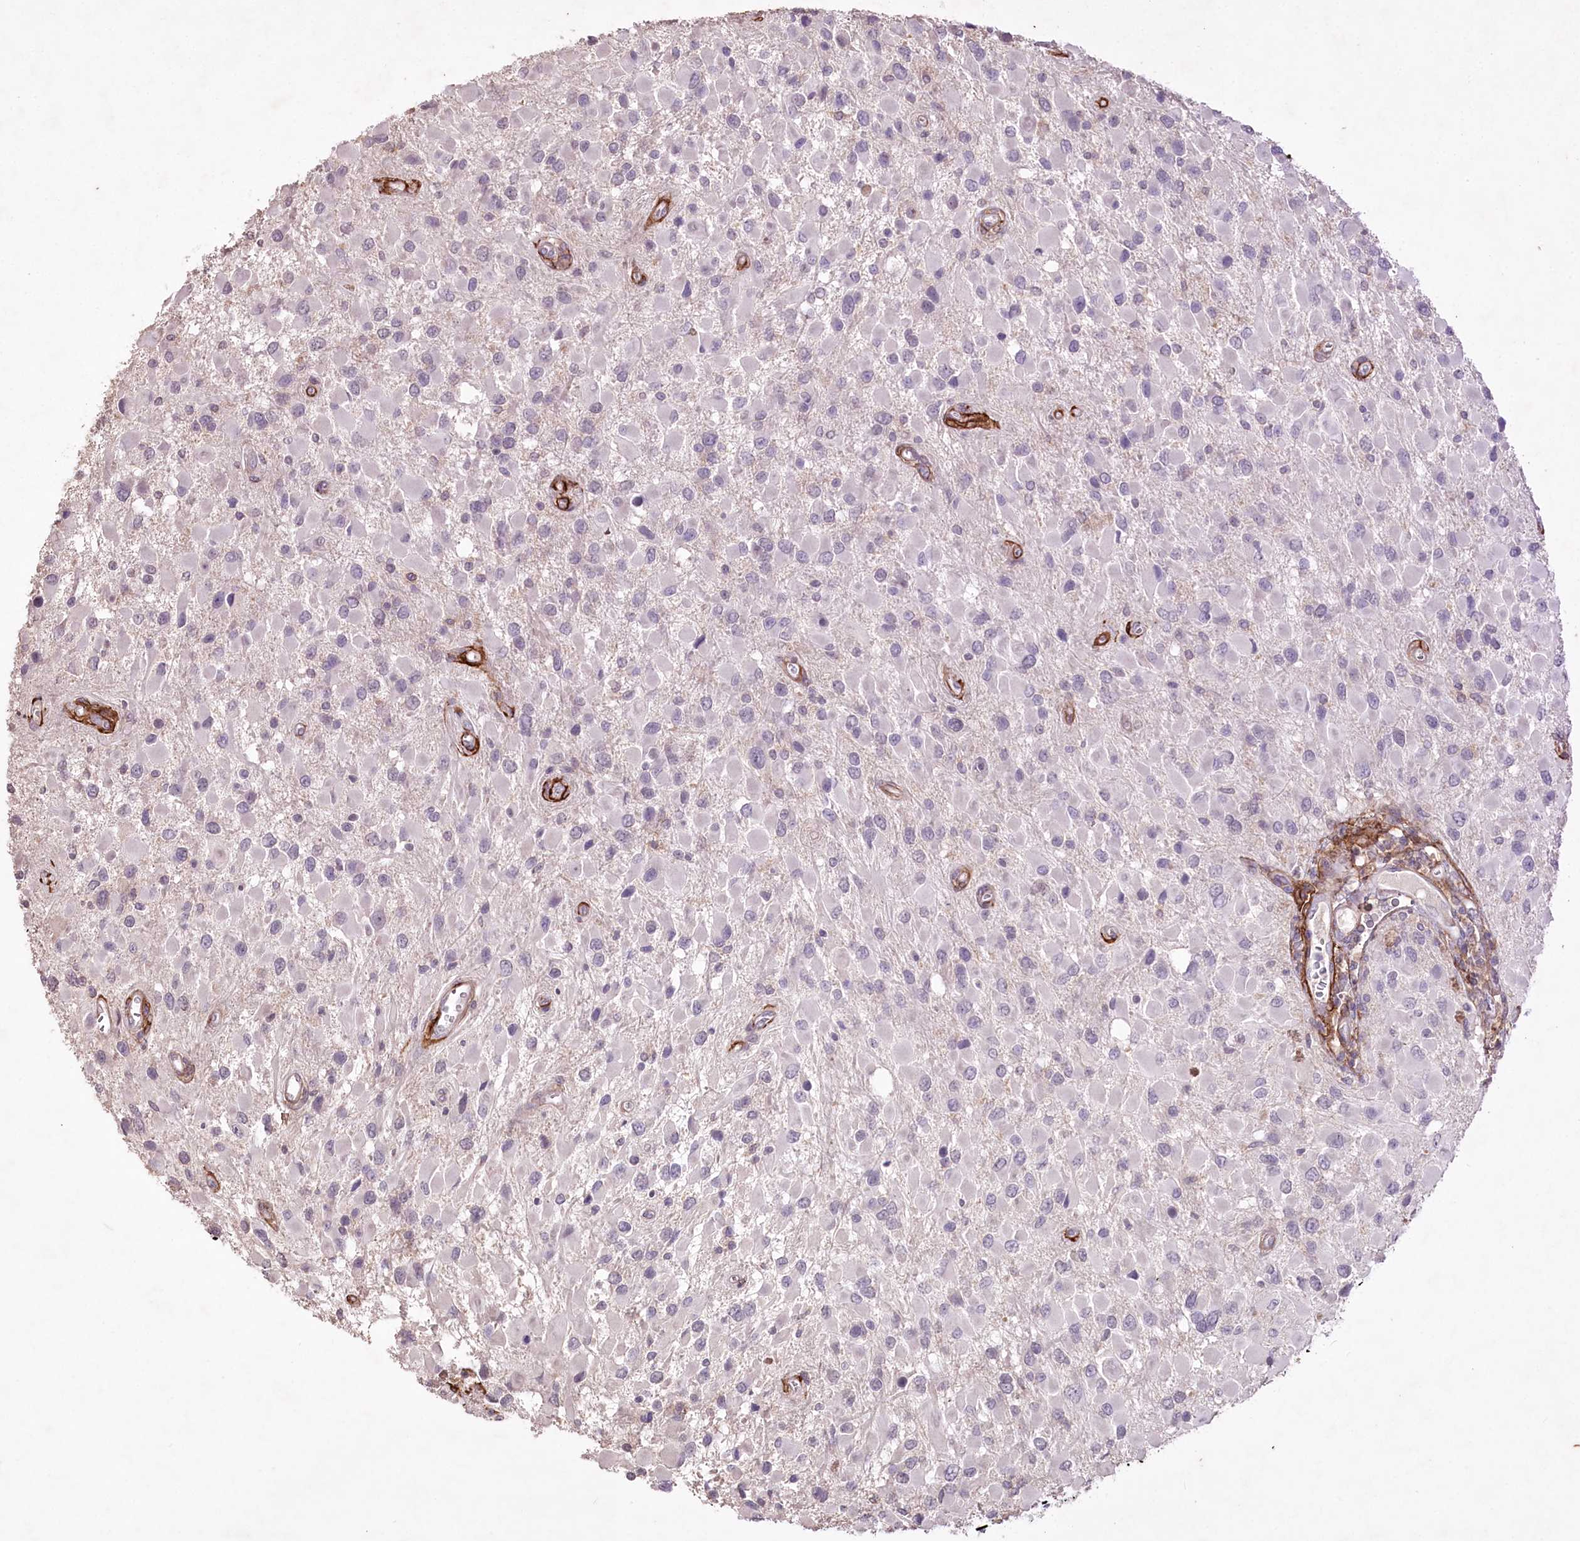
{"staining": {"intensity": "negative", "quantity": "none", "location": "none"}, "tissue": "glioma", "cell_type": "Tumor cells", "image_type": "cancer", "snomed": [{"axis": "morphology", "description": "Glioma, malignant, High grade"}, {"axis": "topography", "description": "Brain"}], "caption": "IHC histopathology image of neoplastic tissue: malignant high-grade glioma stained with DAB (3,3'-diaminobenzidine) shows no significant protein expression in tumor cells. The staining is performed using DAB brown chromogen with nuclei counter-stained in using hematoxylin.", "gene": "ENPP1", "patient": {"sex": "male", "age": 53}}